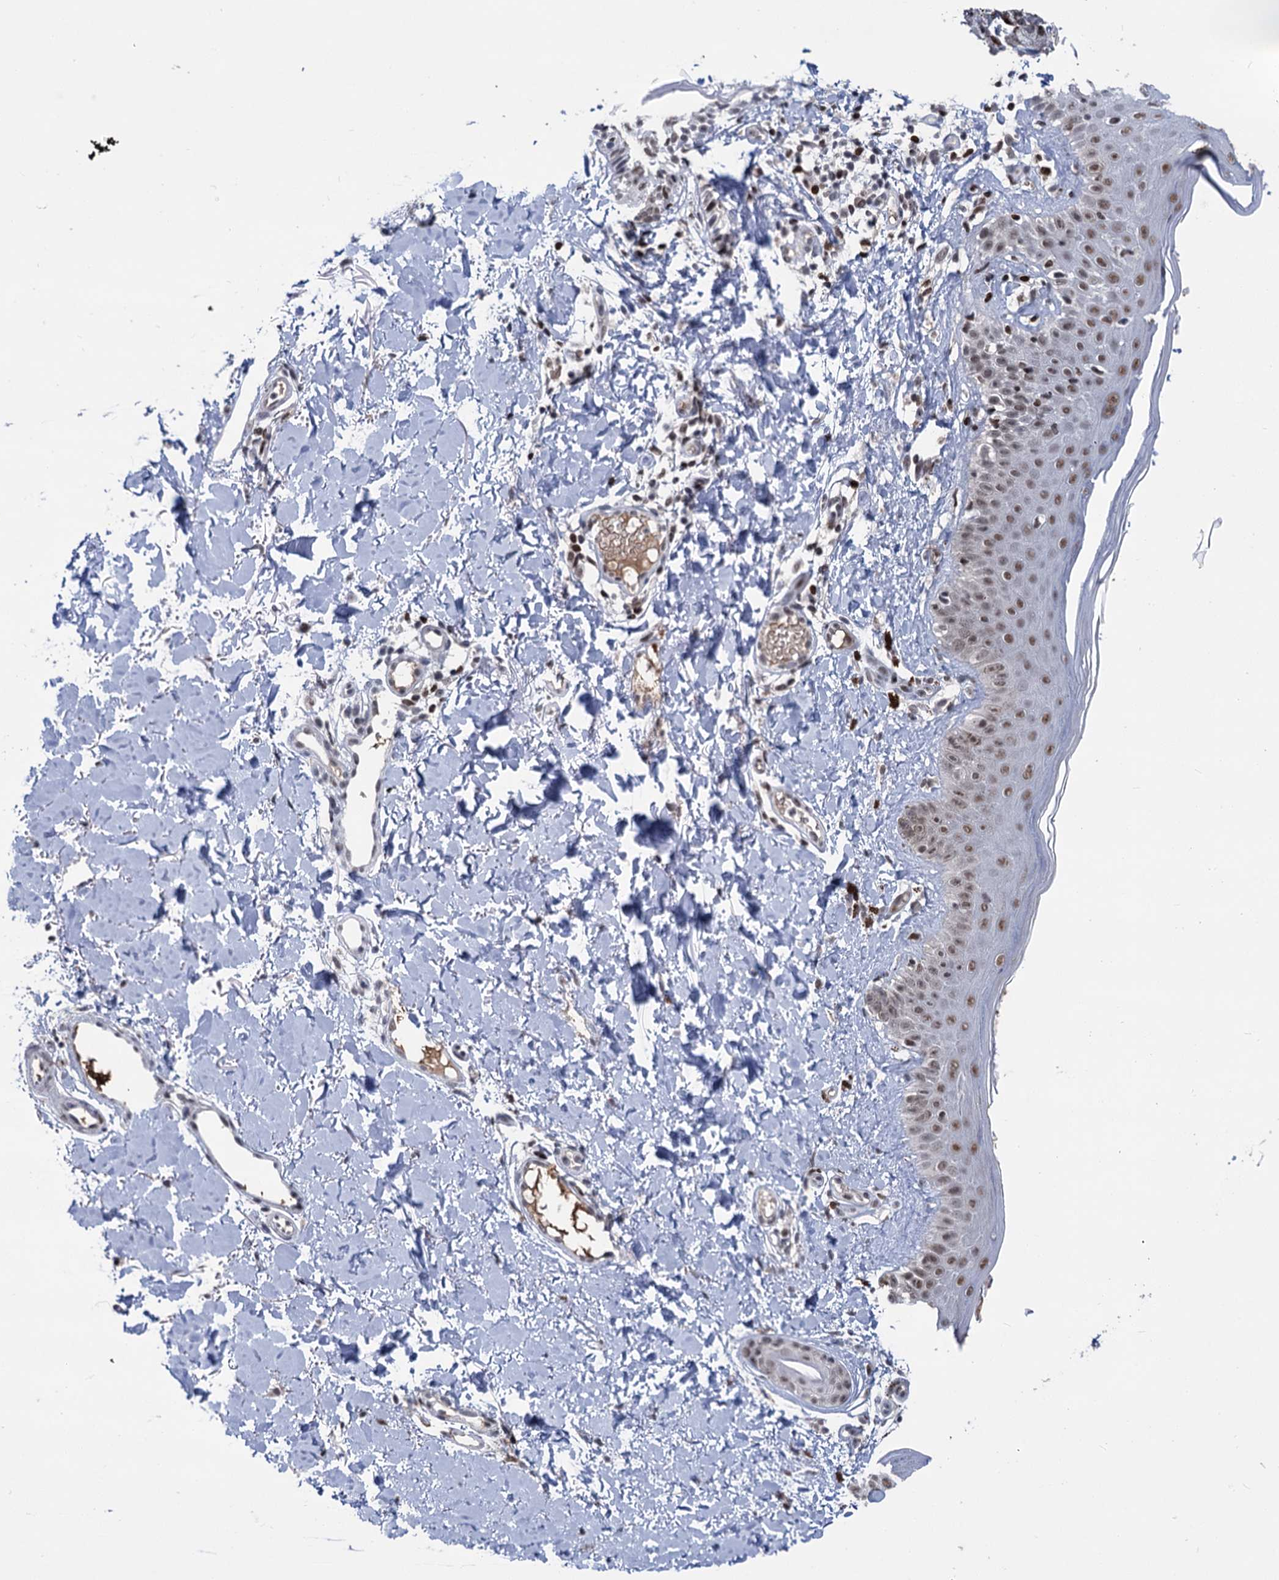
{"staining": {"intensity": "negative", "quantity": "none", "location": "none"}, "tissue": "skin", "cell_type": "Fibroblasts", "image_type": "normal", "snomed": [{"axis": "morphology", "description": "Normal tissue, NOS"}, {"axis": "topography", "description": "Skin"}], "caption": "The micrograph displays no staining of fibroblasts in benign skin. Brightfield microscopy of immunohistochemistry (IHC) stained with DAB (brown) and hematoxylin (blue), captured at high magnification.", "gene": "ZCCHC10", "patient": {"sex": "male", "age": 52}}